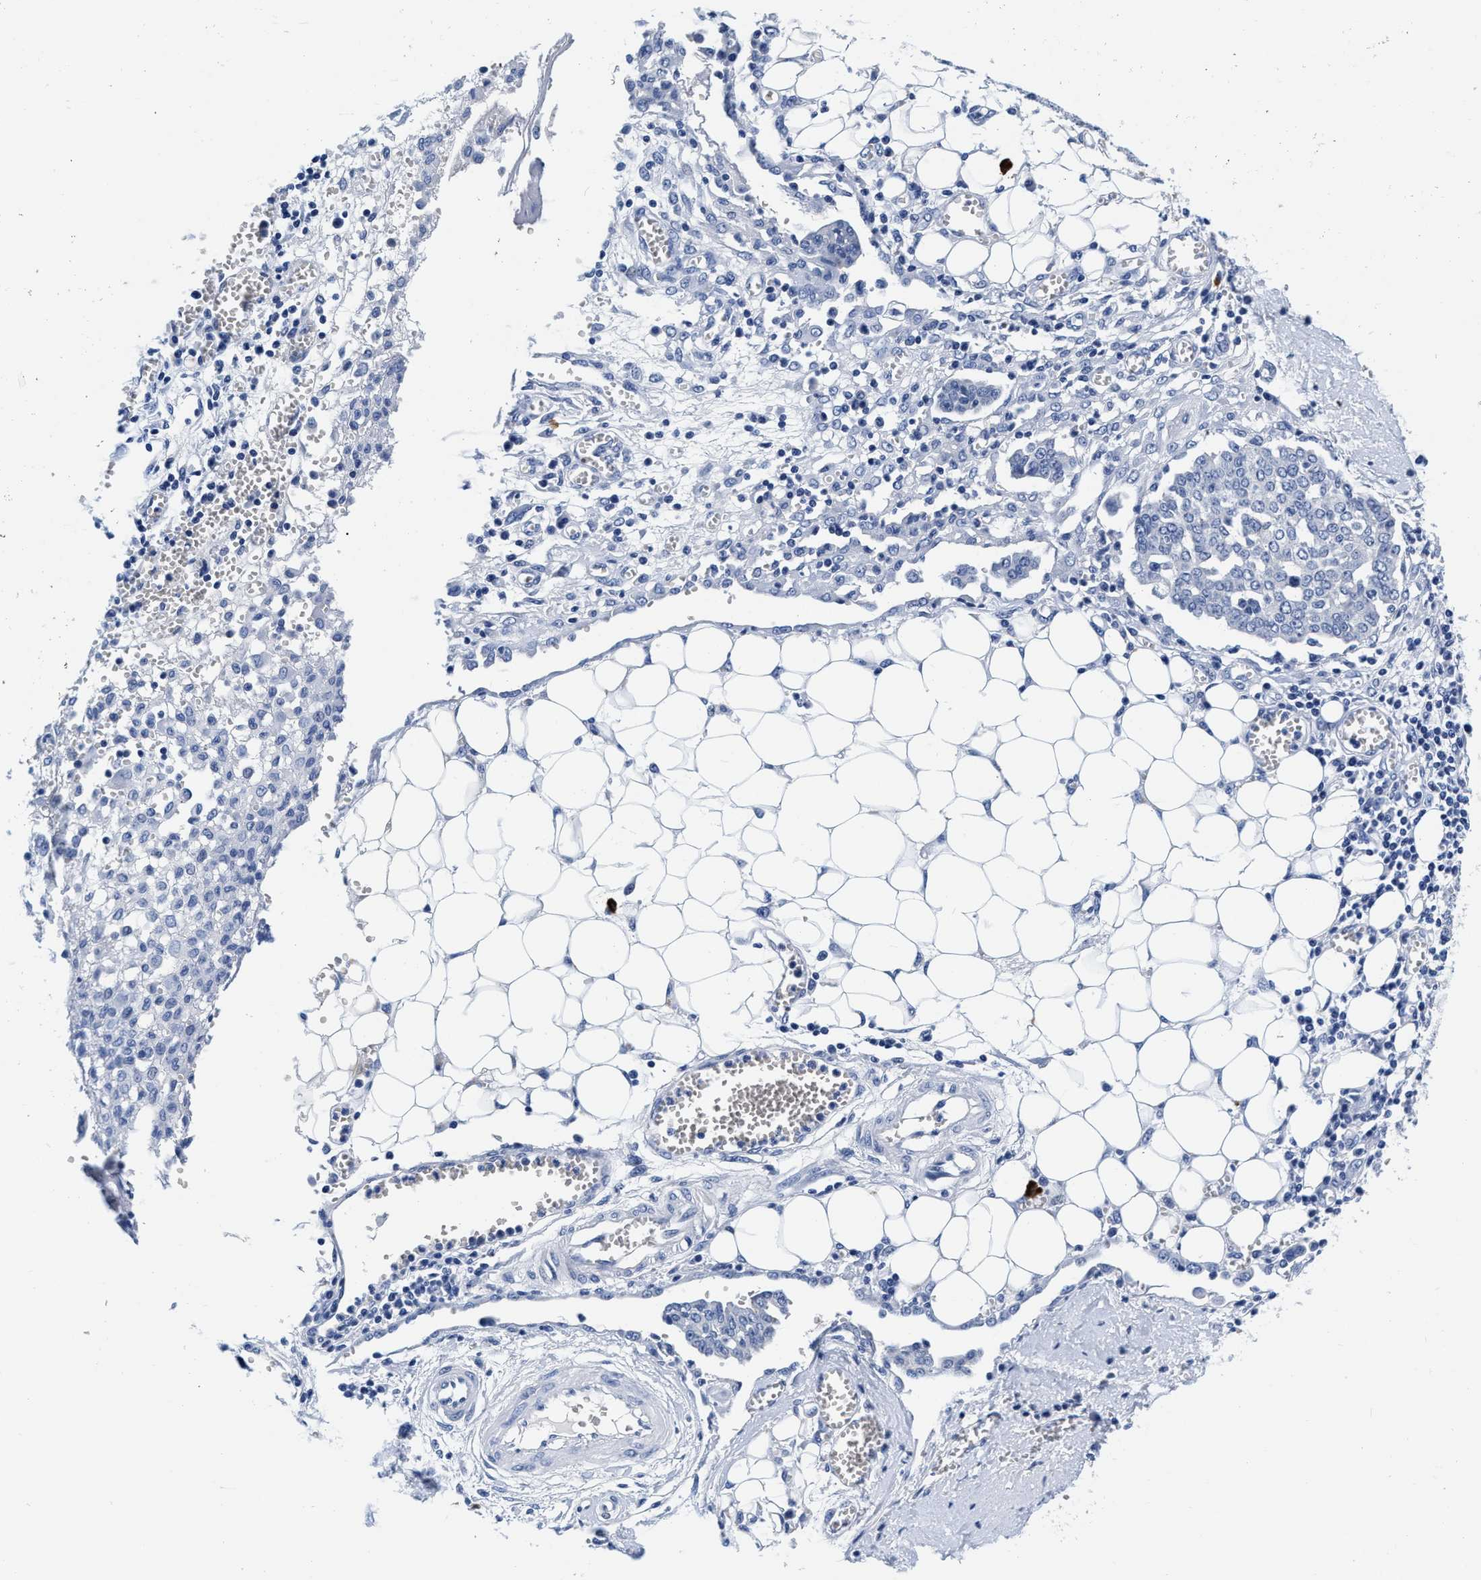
{"staining": {"intensity": "negative", "quantity": "none", "location": "none"}, "tissue": "ovarian cancer", "cell_type": "Tumor cells", "image_type": "cancer", "snomed": [{"axis": "morphology", "description": "Cystadenocarcinoma, serous, NOS"}, {"axis": "topography", "description": "Soft tissue"}, {"axis": "topography", "description": "Ovary"}], "caption": "The micrograph demonstrates no staining of tumor cells in ovarian cancer.", "gene": "CER1", "patient": {"sex": "female", "age": 57}}